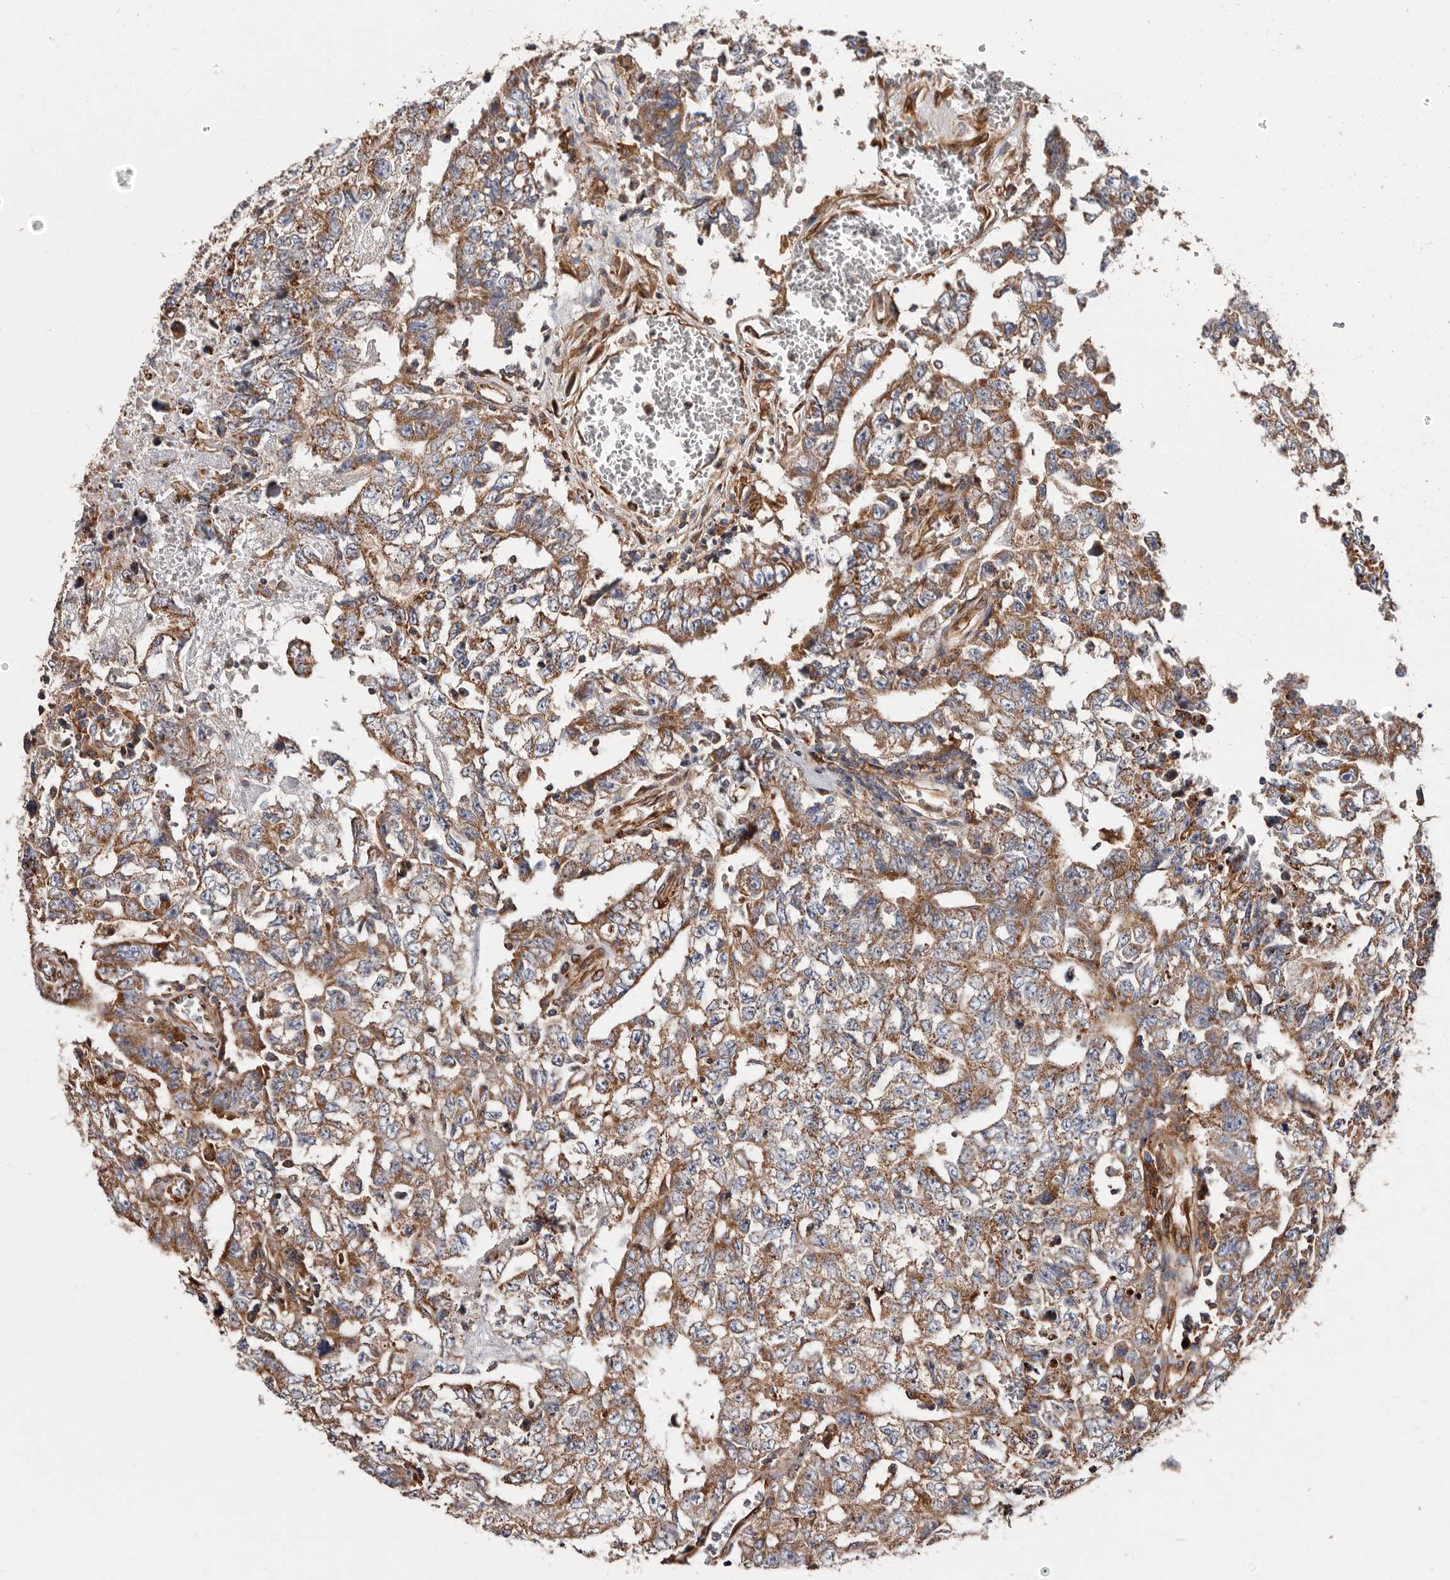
{"staining": {"intensity": "moderate", "quantity": ">75%", "location": "cytoplasmic/membranous"}, "tissue": "testis cancer", "cell_type": "Tumor cells", "image_type": "cancer", "snomed": [{"axis": "morphology", "description": "Carcinoma, Embryonal, NOS"}, {"axis": "topography", "description": "Testis"}], "caption": "Human testis cancer (embryonal carcinoma) stained with a brown dye exhibits moderate cytoplasmic/membranous positive staining in about >75% of tumor cells.", "gene": "COQ8B", "patient": {"sex": "male", "age": 26}}